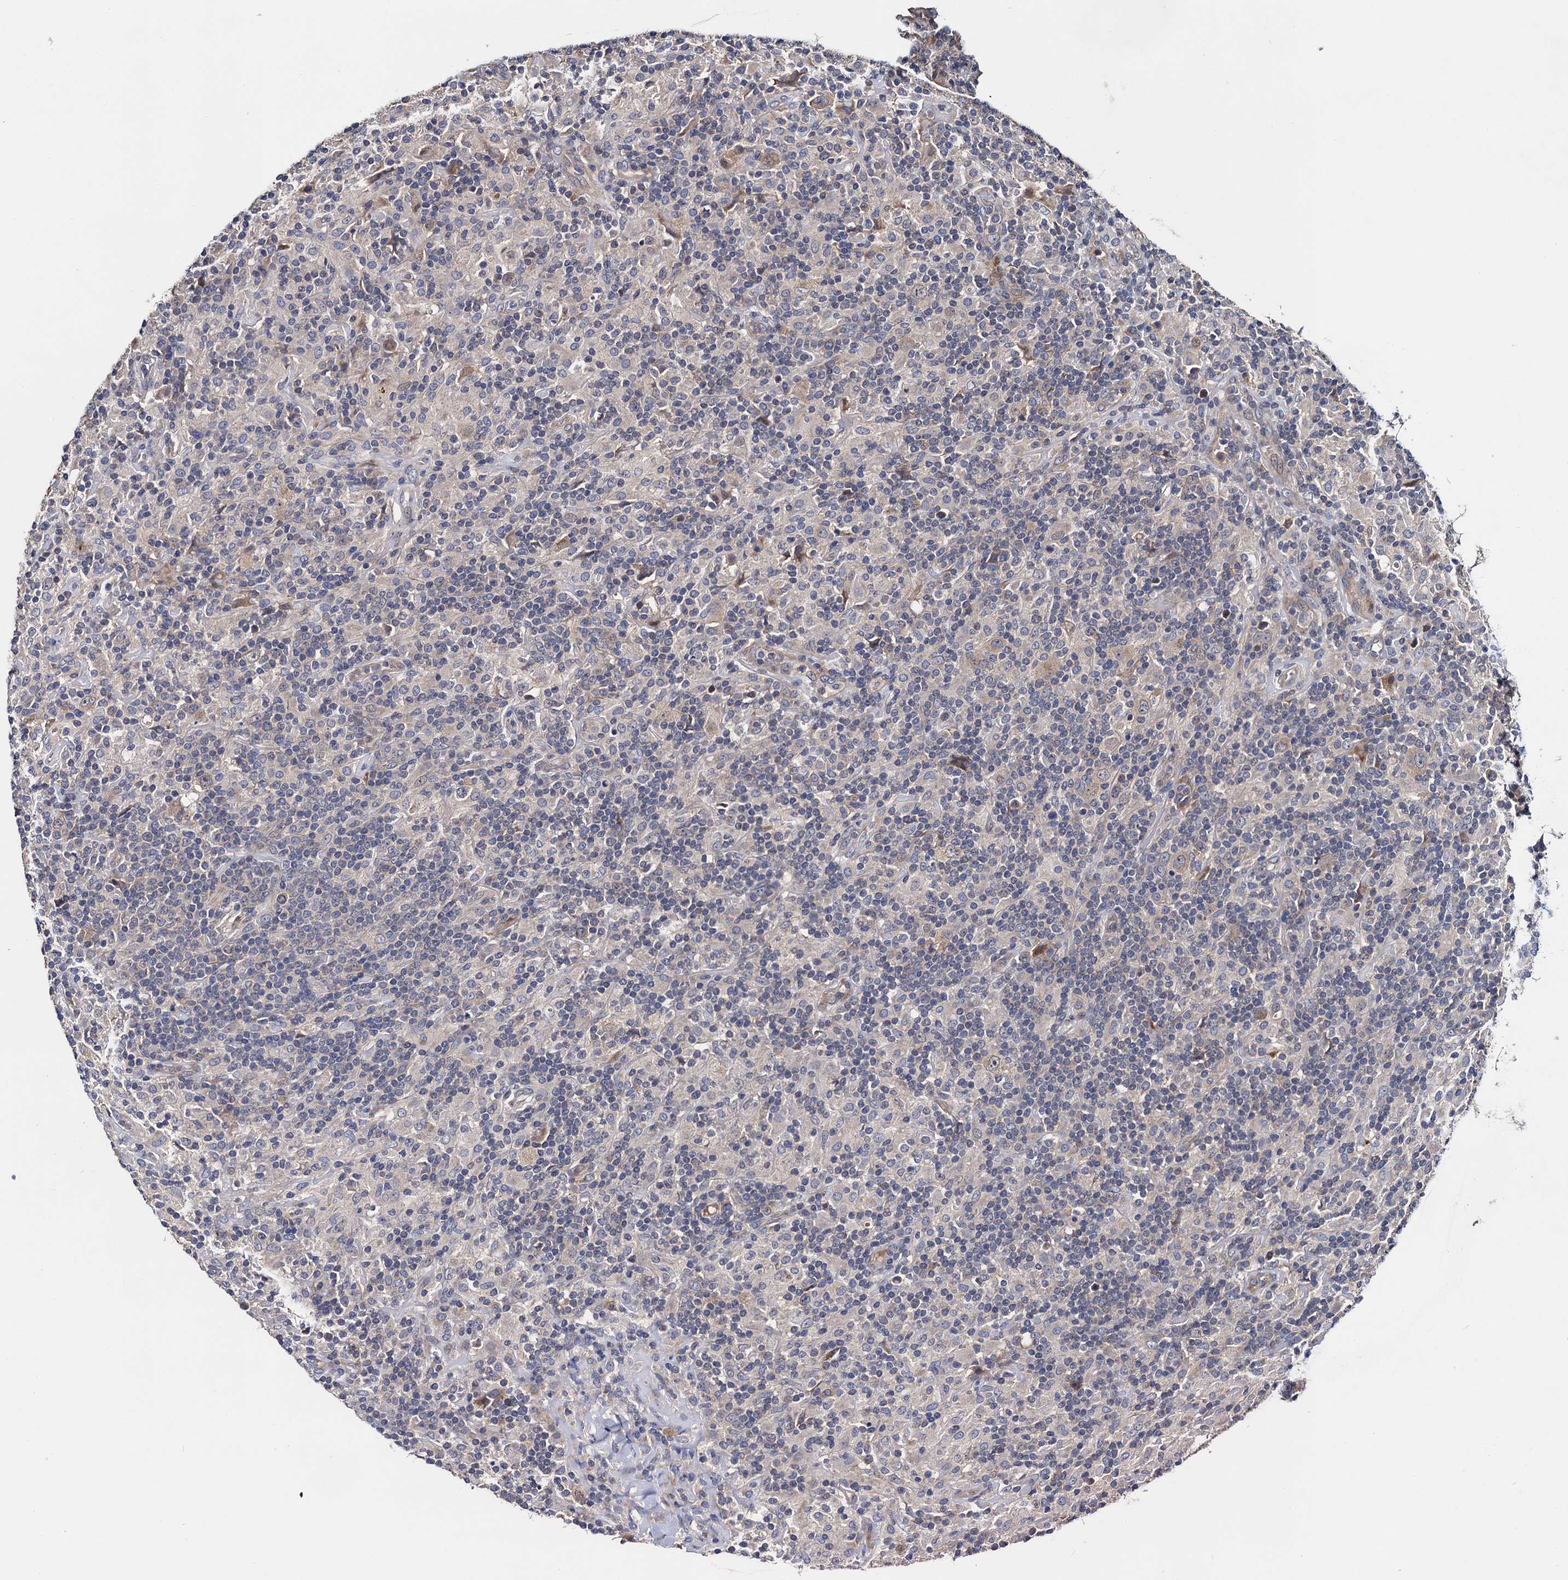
{"staining": {"intensity": "weak", "quantity": "<25%", "location": "cytoplasmic/membranous"}, "tissue": "lymphoma", "cell_type": "Tumor cells", "image_type": "cancer", "snomed": [{"axis": "morphology", "description": "Hodgkin's disease, NOS"}, {"axis": "topography", "description": "Lymph node"}], "caption": "Tumor cells are negative for brown protein staining in lymphoma.", "gene": "TRMT112", "patient": {"sex": "male", "age": 70}}